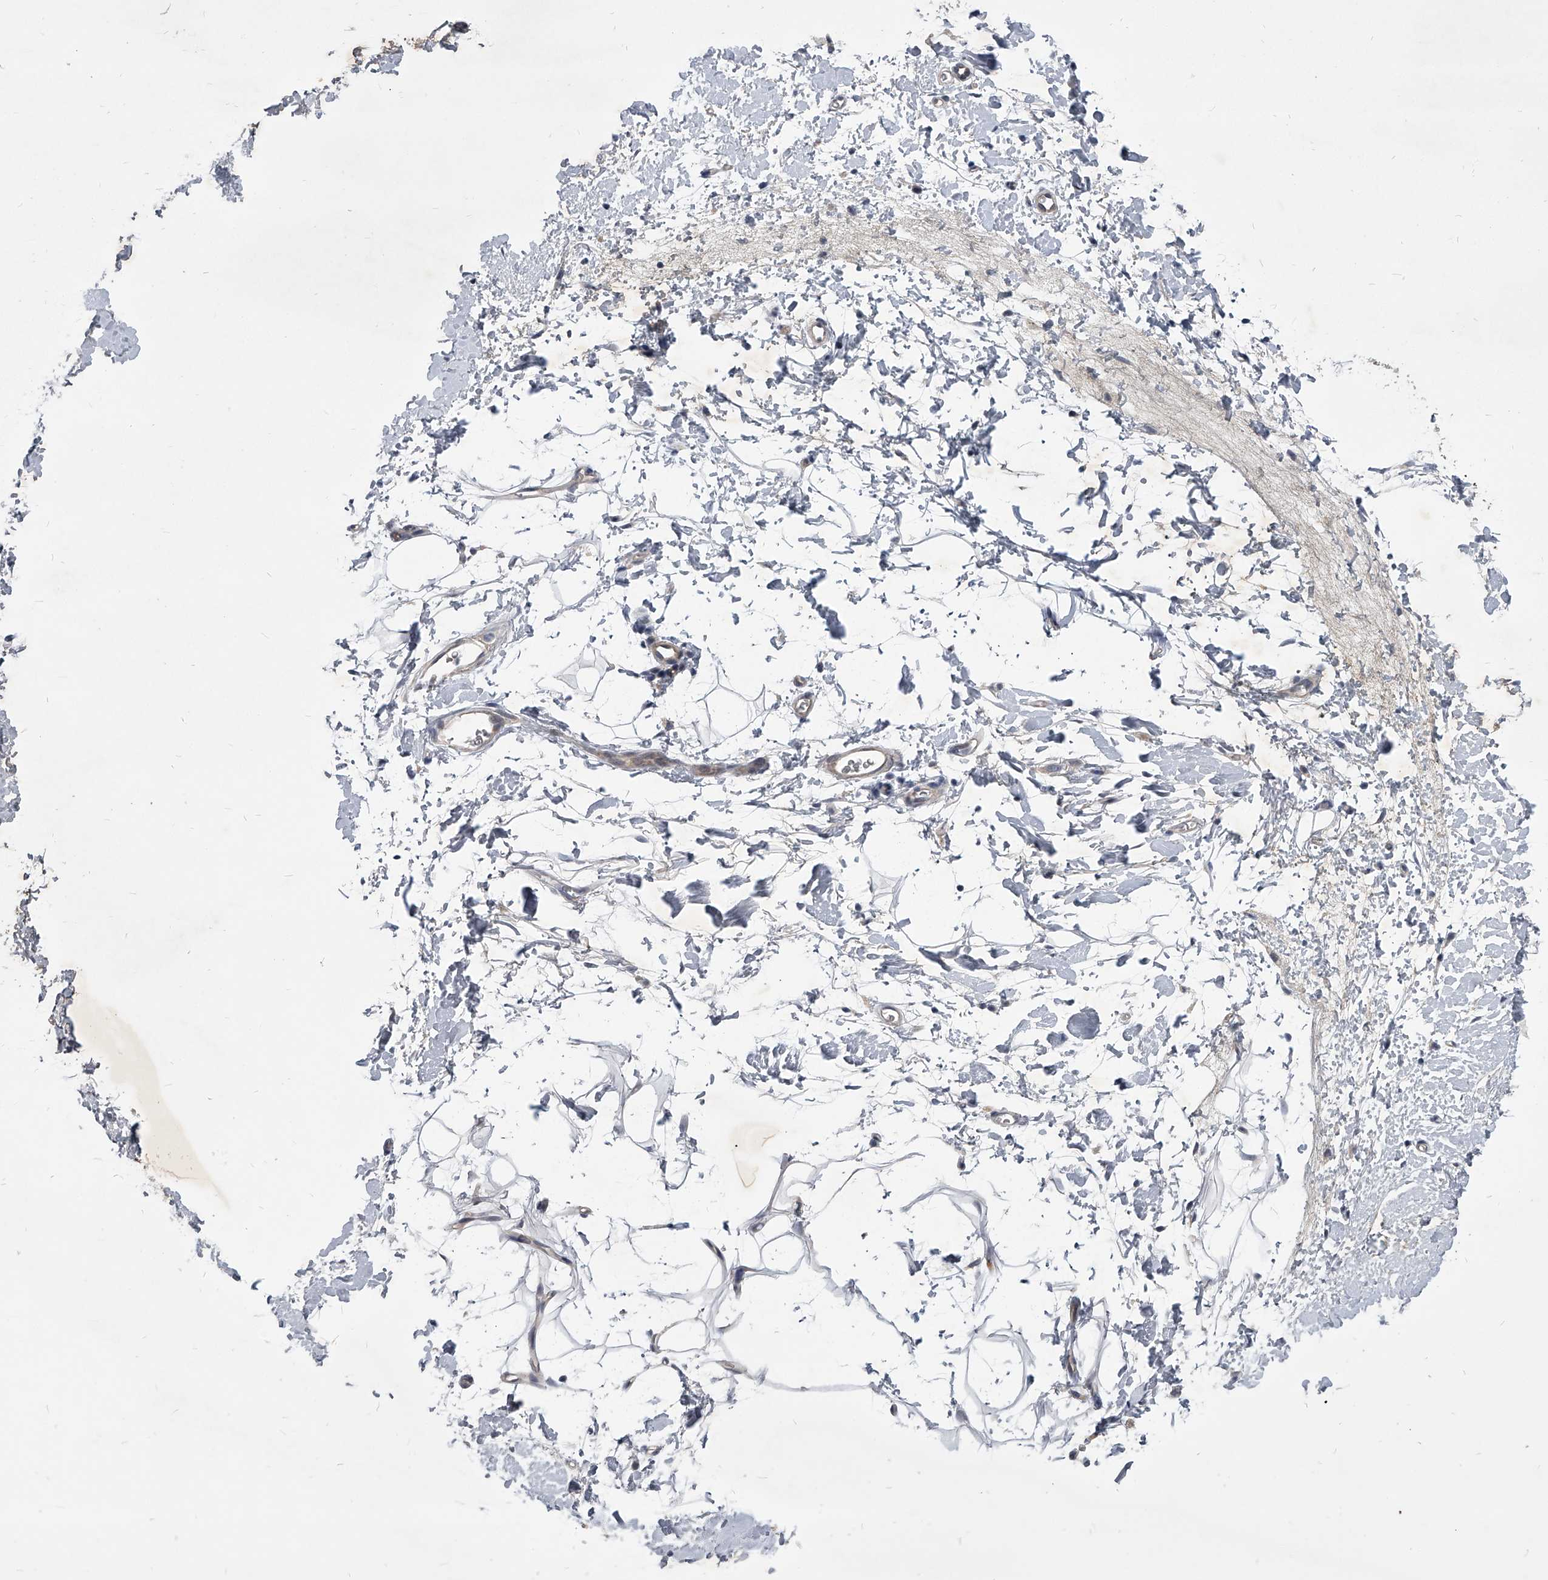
{"staining": {"intensity": "negative", "quantity": "none", "location": "none"}, "tissue": "adipose tissue", "cell_type": "Adipocytes", "image_type": "normal", "snomed": [{"axis": "morphology", "description": "Normal tissue, NOS"}, {"axis": "morphology", "description": "Adenocarcinoma, NOS"}, {"axis": "topography", "description": "Pancreas"}, {"axis": "topography", "description": "Peripheral nerve tissue"}], "caption": "The histopathology image exhibits no significant positivity in adipocytes of adipose tissue.", "gene": "ZNF76", "patient": {"sex": "male", "age": 59}}